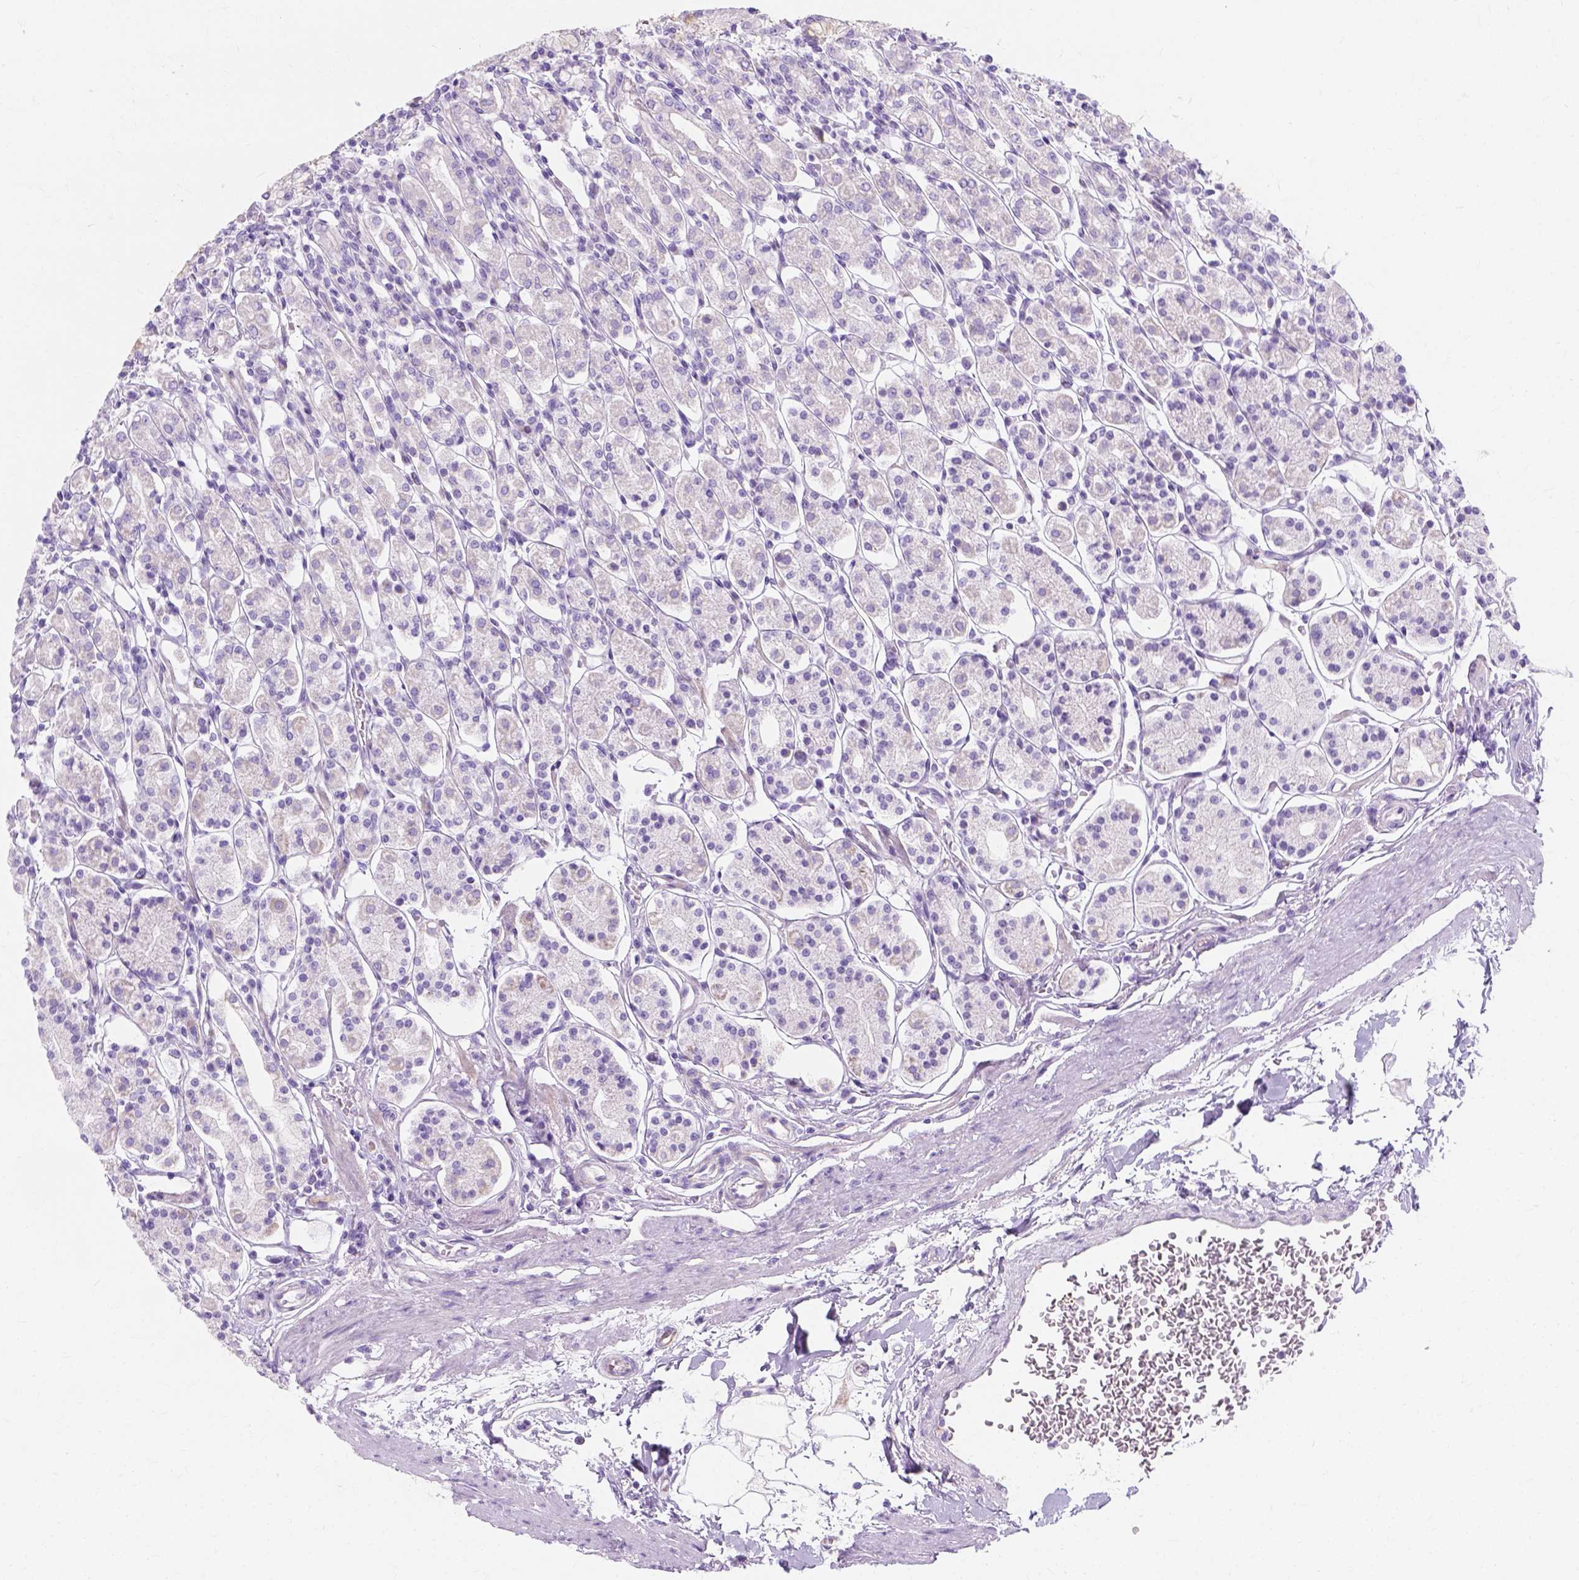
{"staining": {"intensity": "negative", "quantity": "none", "location": "none"}, "tissue": "stomach", "cell_type": "Glandular cells", "image_type": "normal", "snomed": [{"axis": "morphology", "description": "Normal tissue, NOS"}, {"axis": "topography", "description": "Stomach, upper"}, {"axis": "topography", "description": "Stomach"}], "caption": "There is no significant positivity in glandular cells of stomach. The staining was performed using DAB to visualize the protein expression in brown, while the nuclei were stained in blue with hematoxylin (Magnification: 20x).", "gene": "MYH15", "patient": {"sex": "male", "age": 62}}